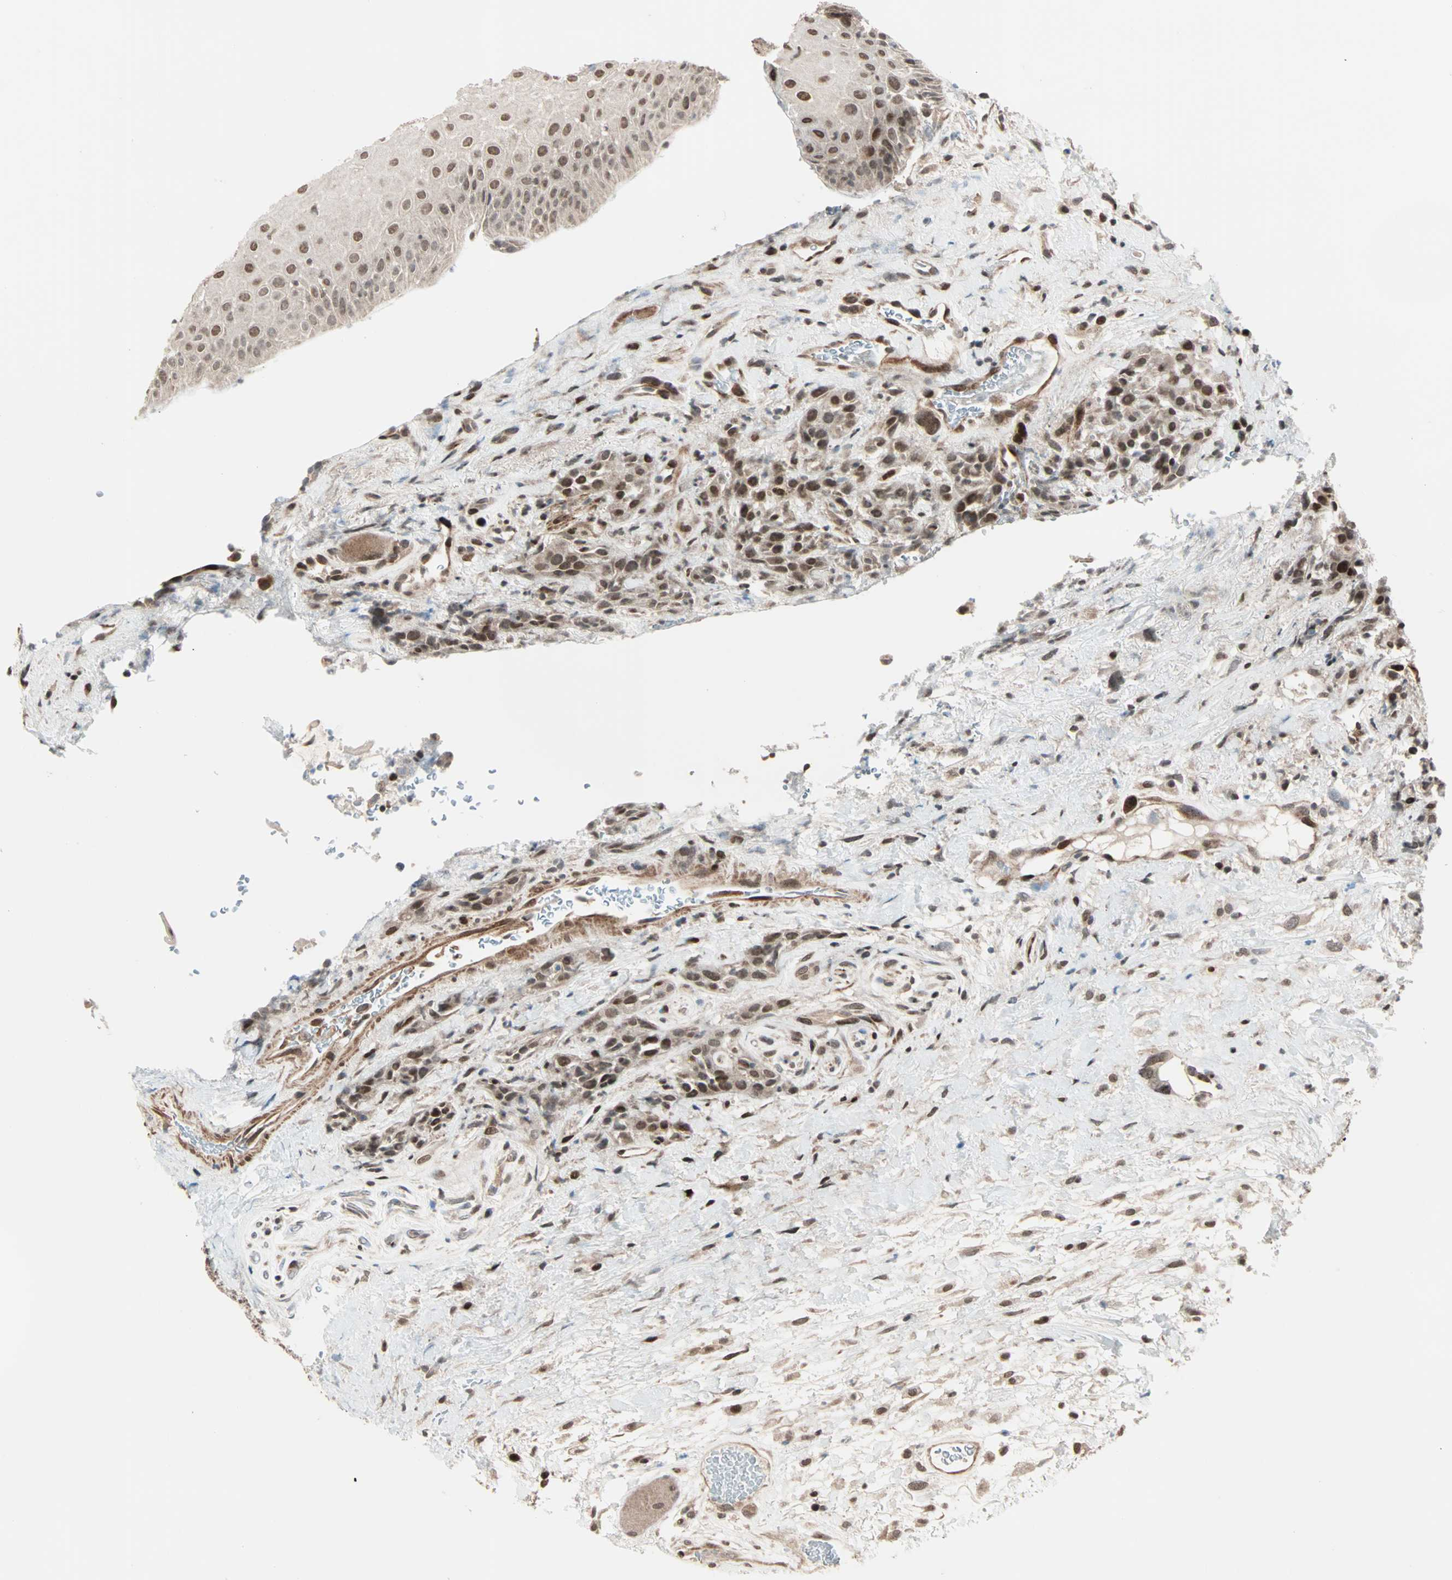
{"staining": {"intensity": "moderate", "quantity": ">75%", "location": "cytoplasmic/membranous,nuclear"}, "tissue": "head and neck cancer", "cell_type": "Tumor cells", "image_type": "cancer", "snomed": [{"axis": "morphology", "description": "Normal tissue, NOS"}, {"axis": "morphology", "description": "Squamous cell carcinoma, NOS"}, {"axis": "topography", "description": "Cartilage tissue"}, {"axis": "topography", "description": "Head-Neck"}], "caption": "Tumor cells demonstrate medium levels of moderate cytoplasmic/membranous and nuclear expression in approximately >75% of cells in human head and neck cancer (squamous cell carcinoma). (DAB IHC with brightfield microscopy, high magnification).", "gene": "CBX4", "patient": {"sex": "male", "age": 62}}